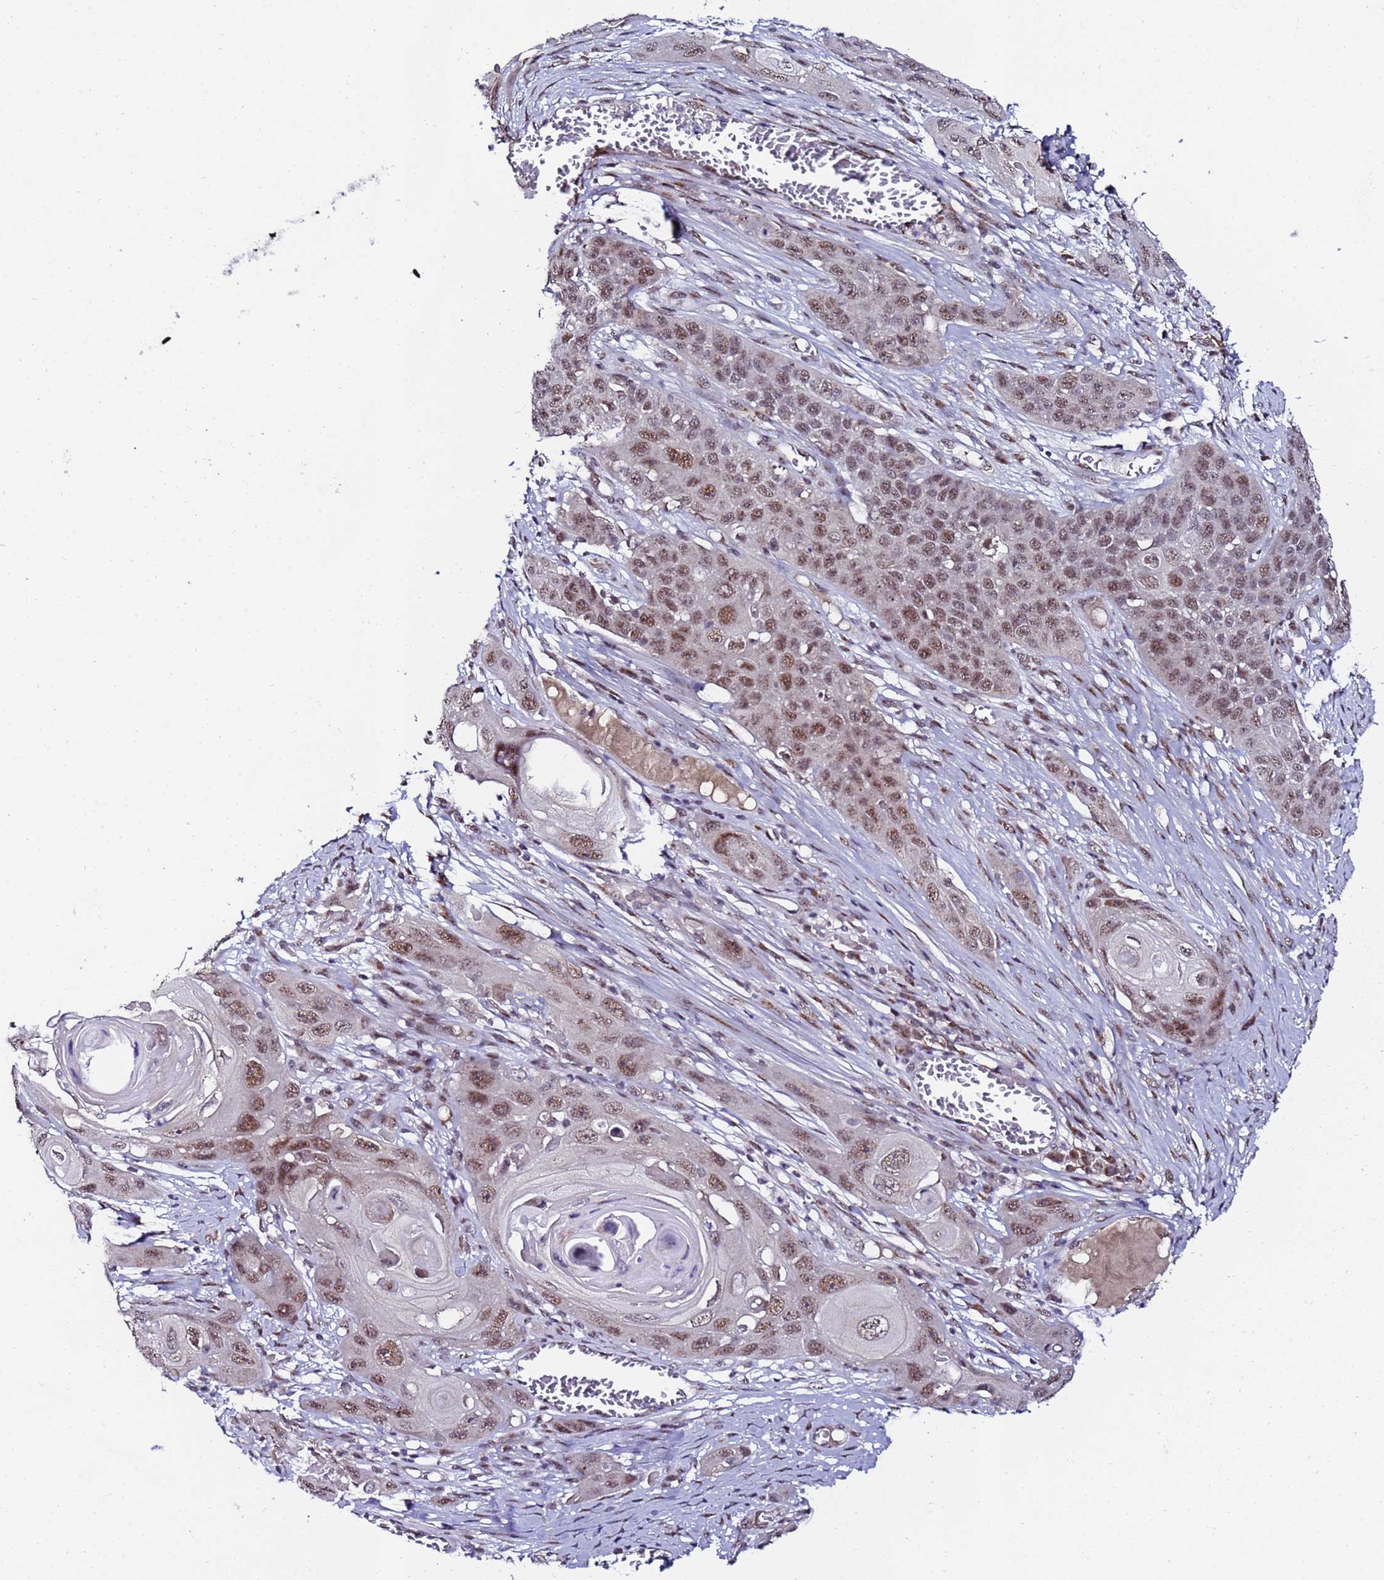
{"staining": {"intensity": "moderate", "quantity": ">75%", "location": "nuclear"}, "tissue": "skin cancer", "cell_type": "Tumor cells", "image_type": "cancer", "snomed": [{"axis": "morphology", "description": "Squamous cell carcinoma, NOS"}, {"axis": "topography", "description": "Skin"}], "caption": "A high-resolution histopathology image shows immunohistochemistry (IHC) staining of skin cancer (squamous cell carcinoma), which shows moderate nuclear staining in about >75% of tumor cells.", "gene": "C19orf47", "patient": {"sex": "male", "age": 55}}